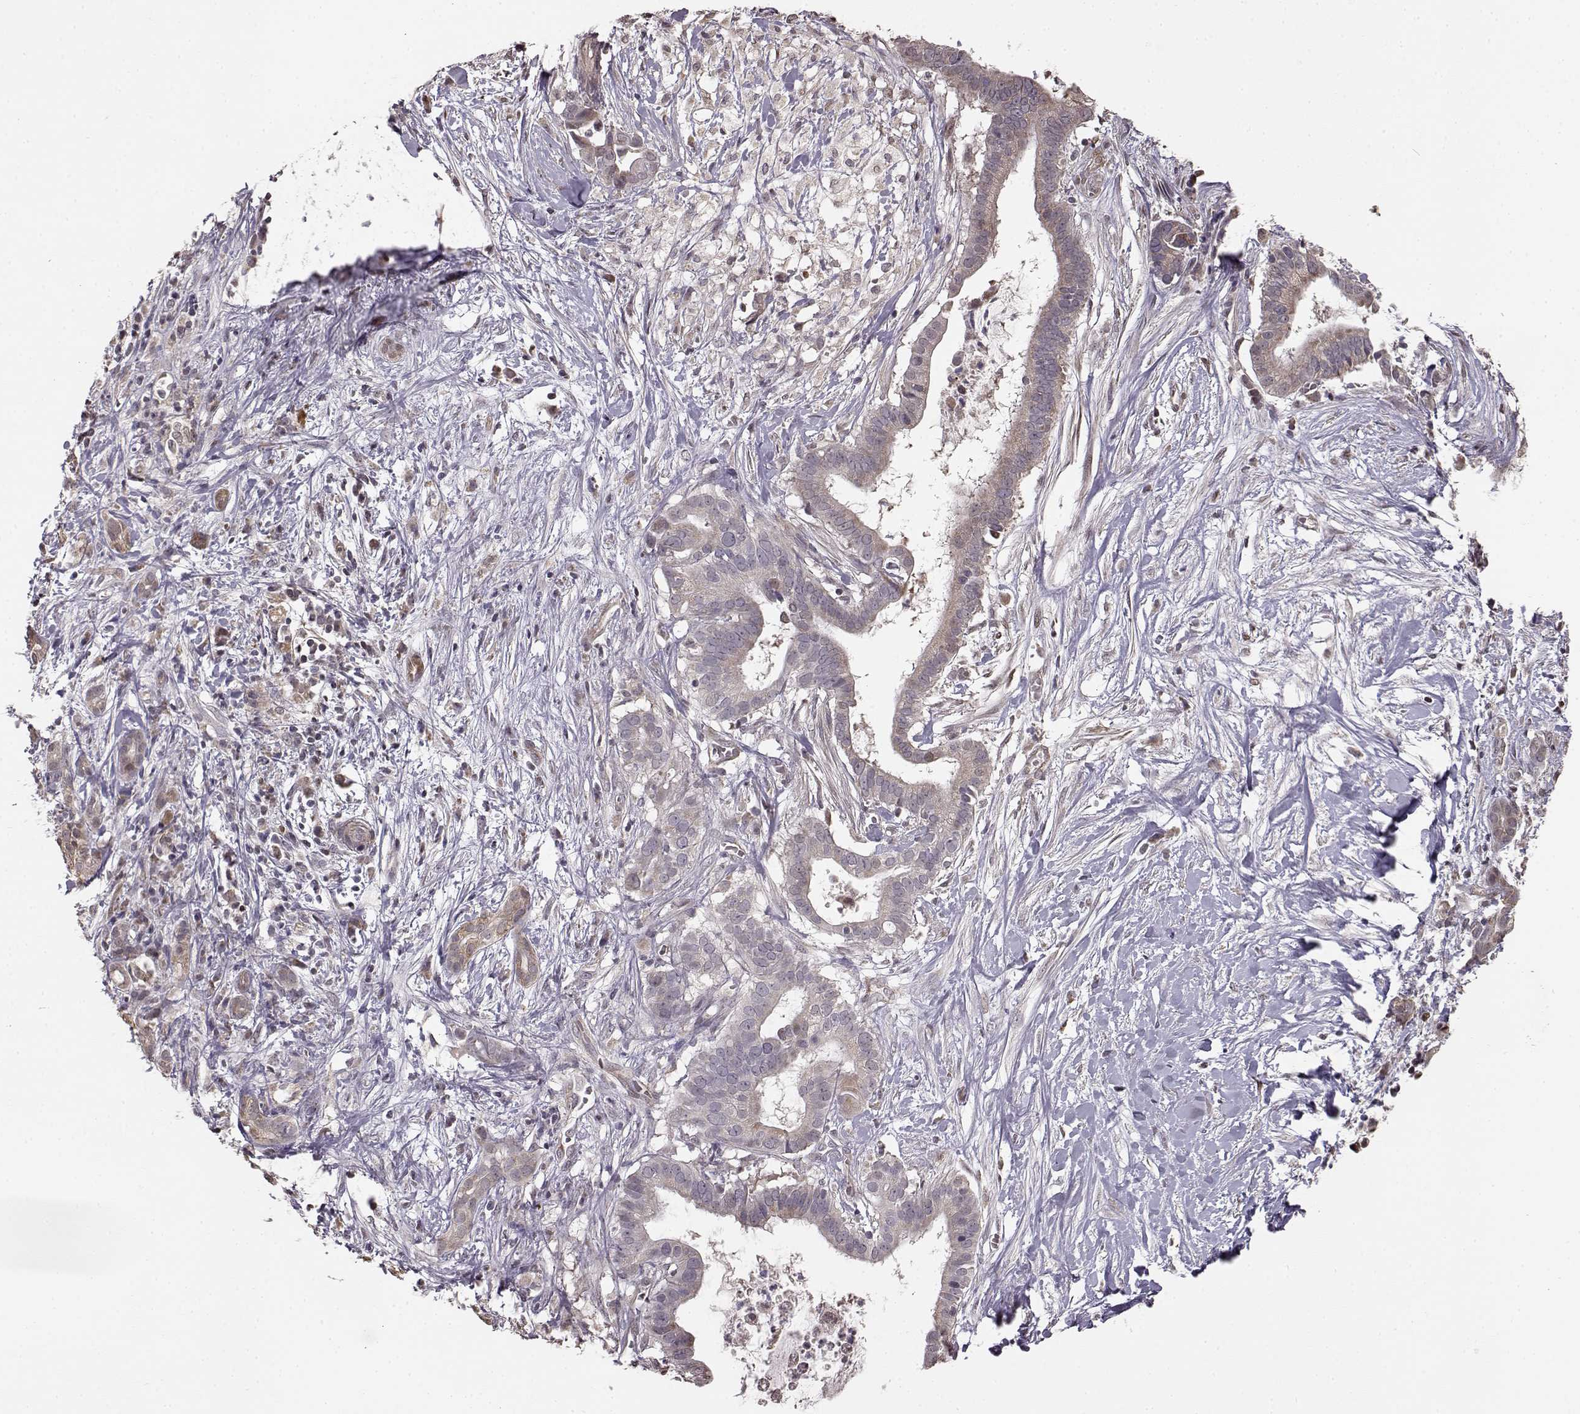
{"staining": {"intensity": "negative", "quantity": "none", "location": "none"}, "tissue": "pancreatic cancer", "cell_type": "Tumor cells", "image_type": "cancer", "snomed": [{"axis": "morphology", "description": "Adenocarcinoma, NOS"}, {"axis": "topography", "description": "Pancreas"}], "caption": "Immunohistochemistry (IHC) of human pancreatic cancer shows no staining in tumor cells.", "gene": "BACH2", "patient": {"sex": "male", "age": 61}}